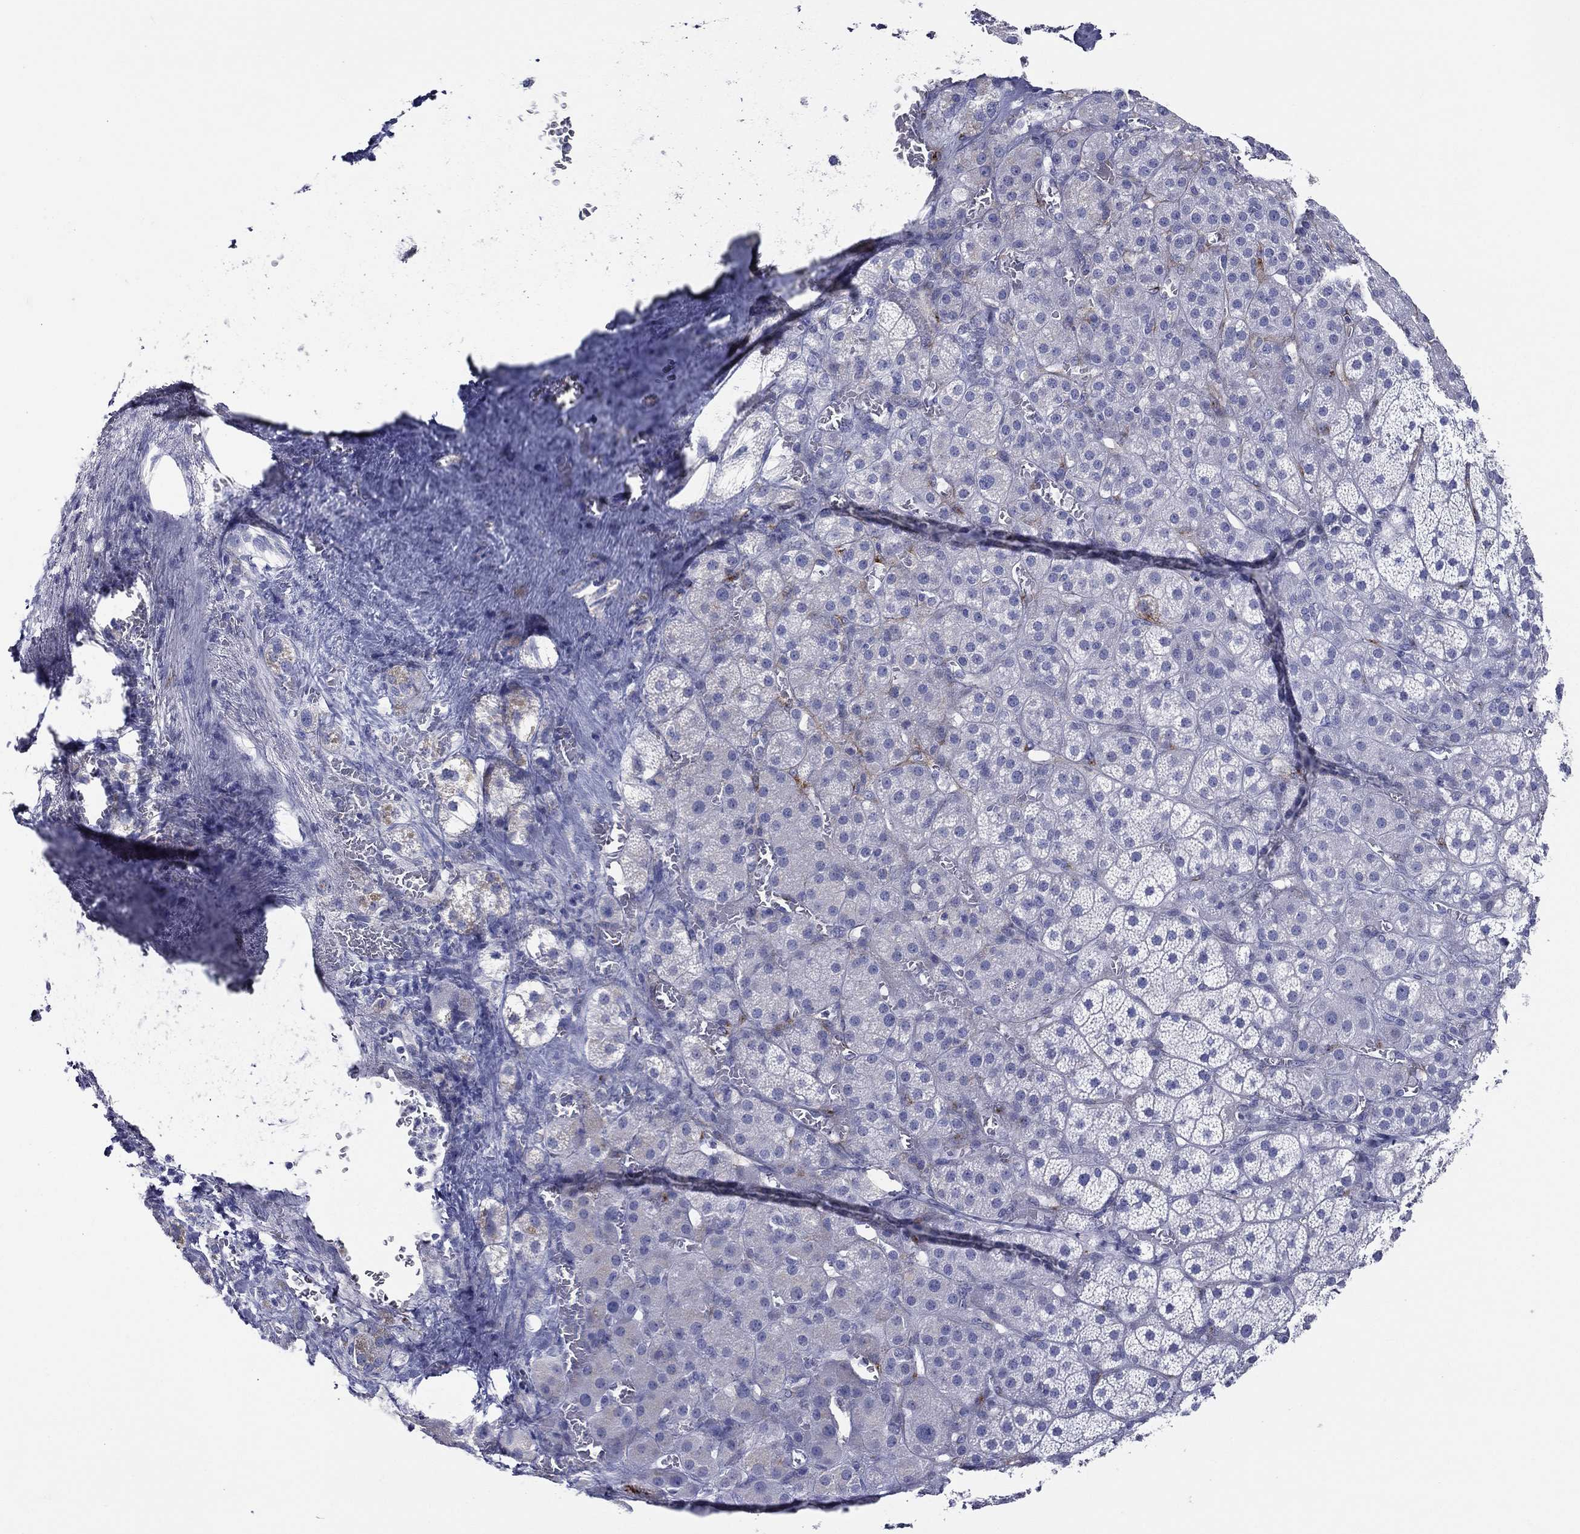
{"staining": {"intensity": "negative", "quantity": "none", "location": "none"}, "tissue": "adrenal gland", "cell_type": "Glandular cells", "image_type": "normal", "snomed": [{"axis": "morphology", "description": "Normal tissue, NOS"}, {"axis": "topography", "description": "Adrenal gland"}], "caption": "IHC histopathology image of unremarkable adrenal gland: human adrenal gland stained with DAB (3,3'-diaminobenzidine) displays no significant protein staining in glandular cells.", "gene": "ACE2", "patient": {"sex": "male", "age": 70}}